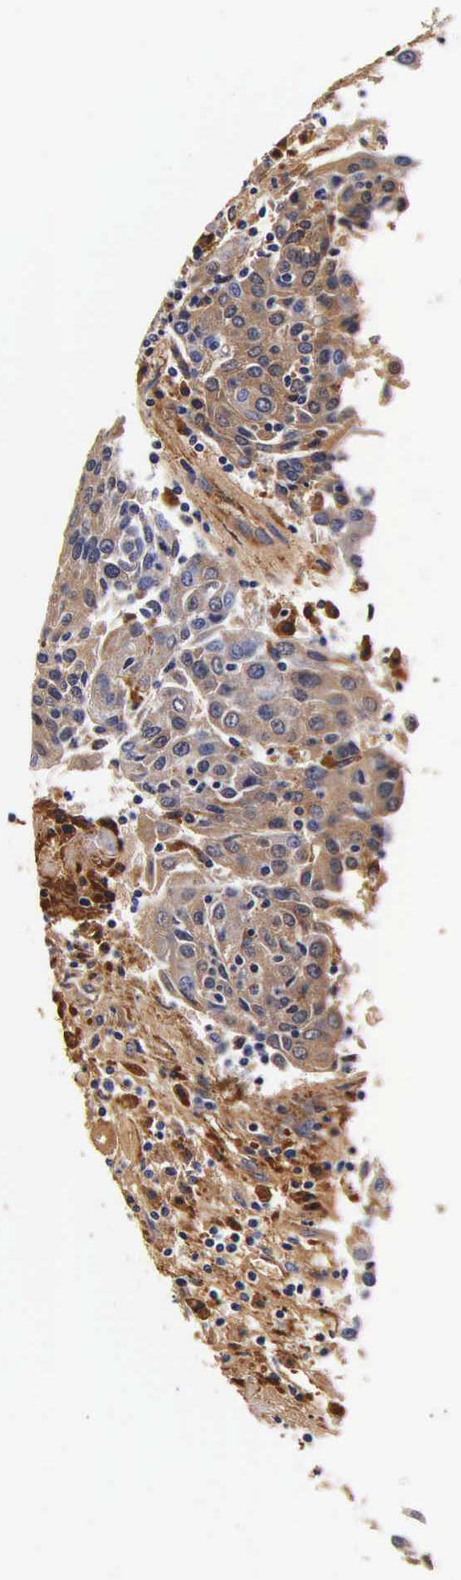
{"staining": {"intensity": "moderate", "quantity": "25%-75%", "location": "cytoplasmic/membranous"}, "tissue": "urothelial cancer", "cell_type": "Tumor cells", "image_type": "cancer", "snomed": [{"axis": "morphology", "description": "Urothelial carcinoma, High grade"}, {"axis": "topography", "description": "Urinary bladder"}], "caption": "This photomicrograph exhibits immunohistochemistry staining of urothelial carcinoma (high-grade), with medium moderate cytoplasmic/membranous expression in about 25%-75% of tumor cells.", "gene": "CTSB", "patient": {"sex": "female", "age": 85}}